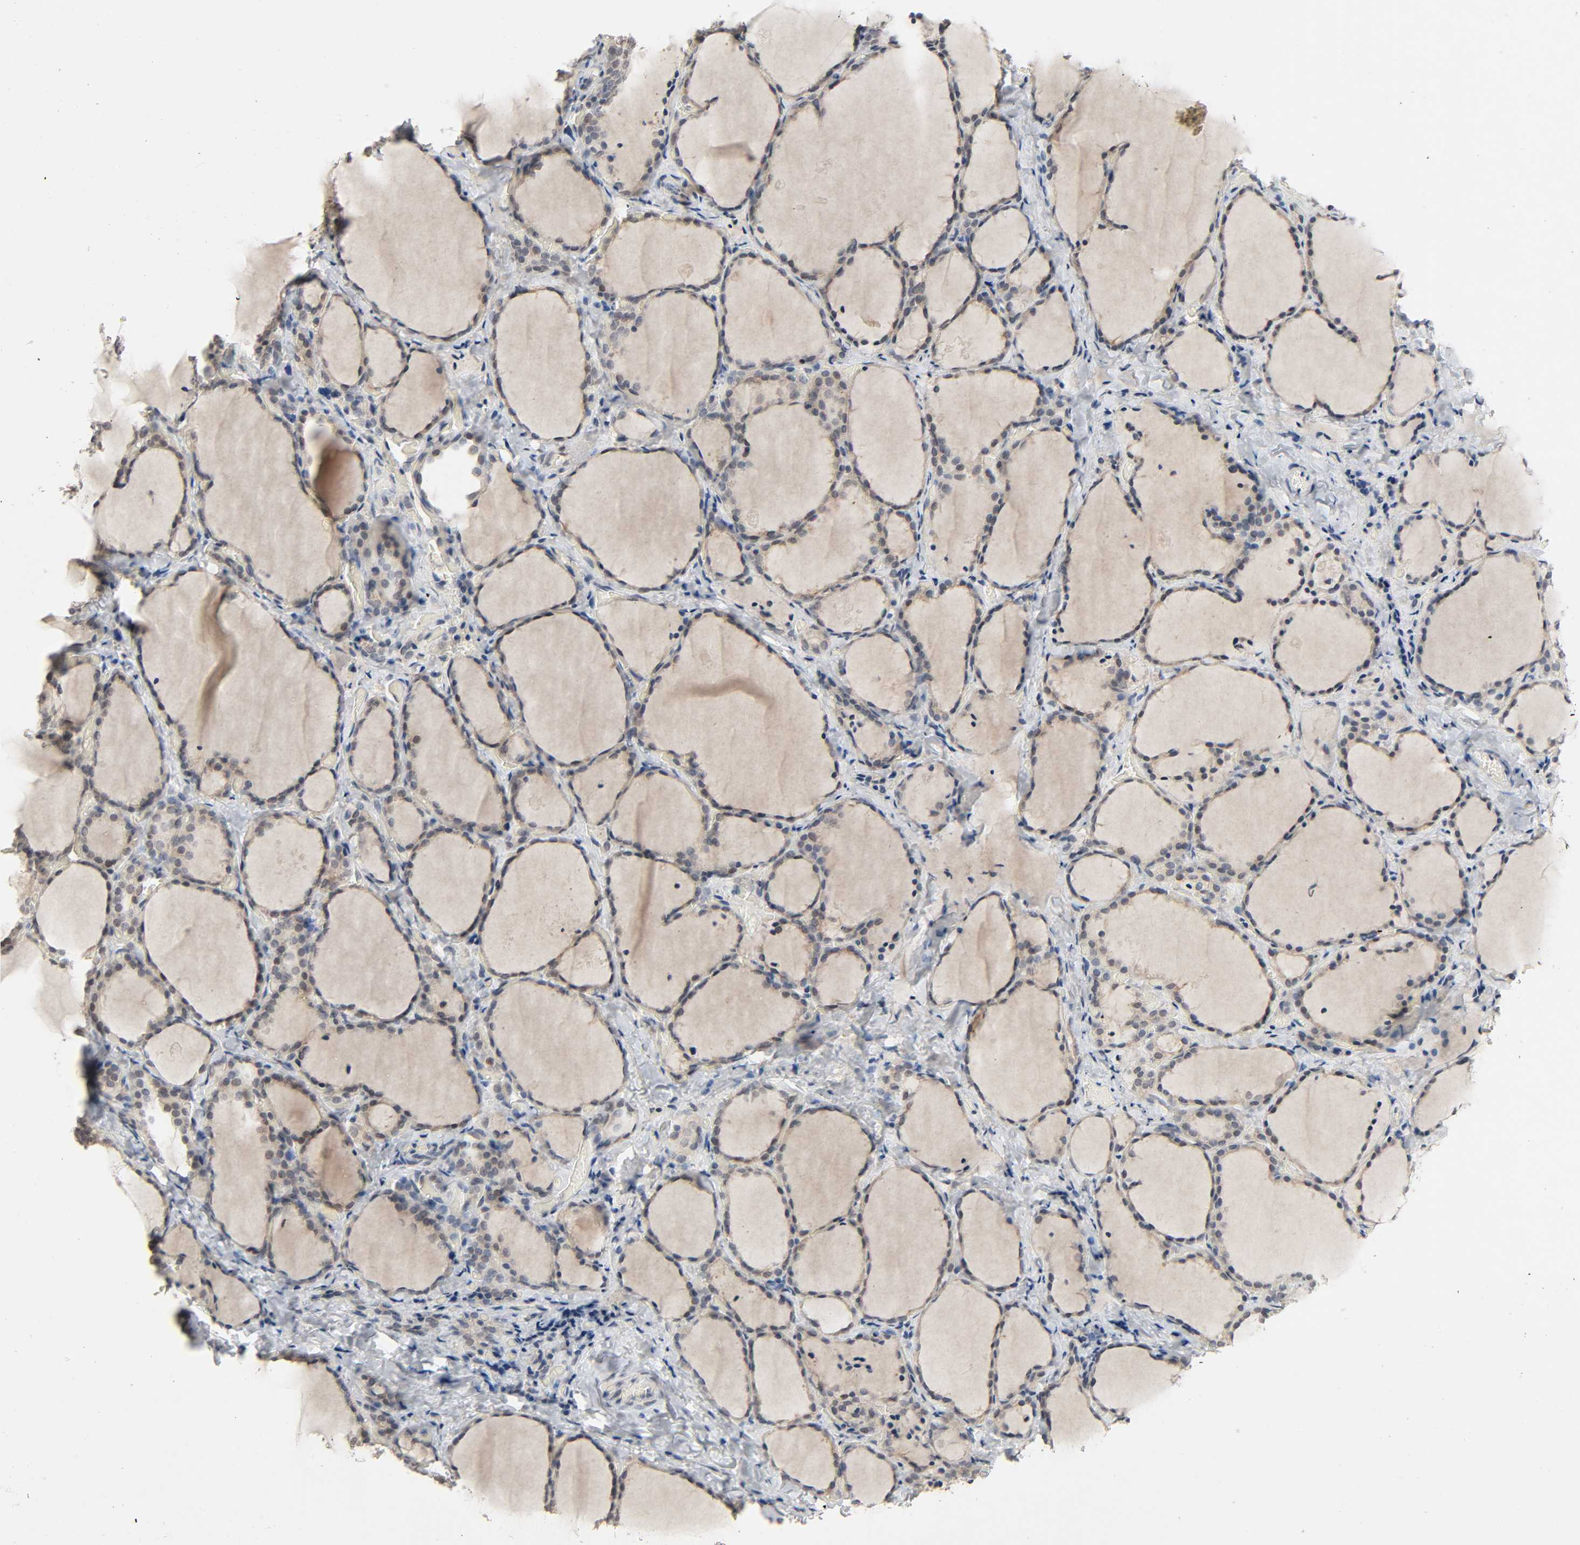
{"staining": {"intensity": "weak", "quantity": "25%-75%", "location": "cytoplasmic/membranous,nuclear"}, "tissue": "thyroid gland", "cell_type": "Glandular cells", "image_type": "normal", "snomed": [{"axis": "morphology", "description": "Normal tissue, NOS"}, {"axis": "morphology", "description": "Papillary adenocarcinoma, NOS"}, {"axis": "topography", "description": "Thyroid gland"}], "caption": "Immunohistochemistry of normal human thyroid gland reveals low levels of weak cytoplasmic/membranous,nuclear positivity in approximately 25%-75% of glandular cells.", "gene": "MAPKAPK5", "patient": {"sex": "female", "age": 30}}